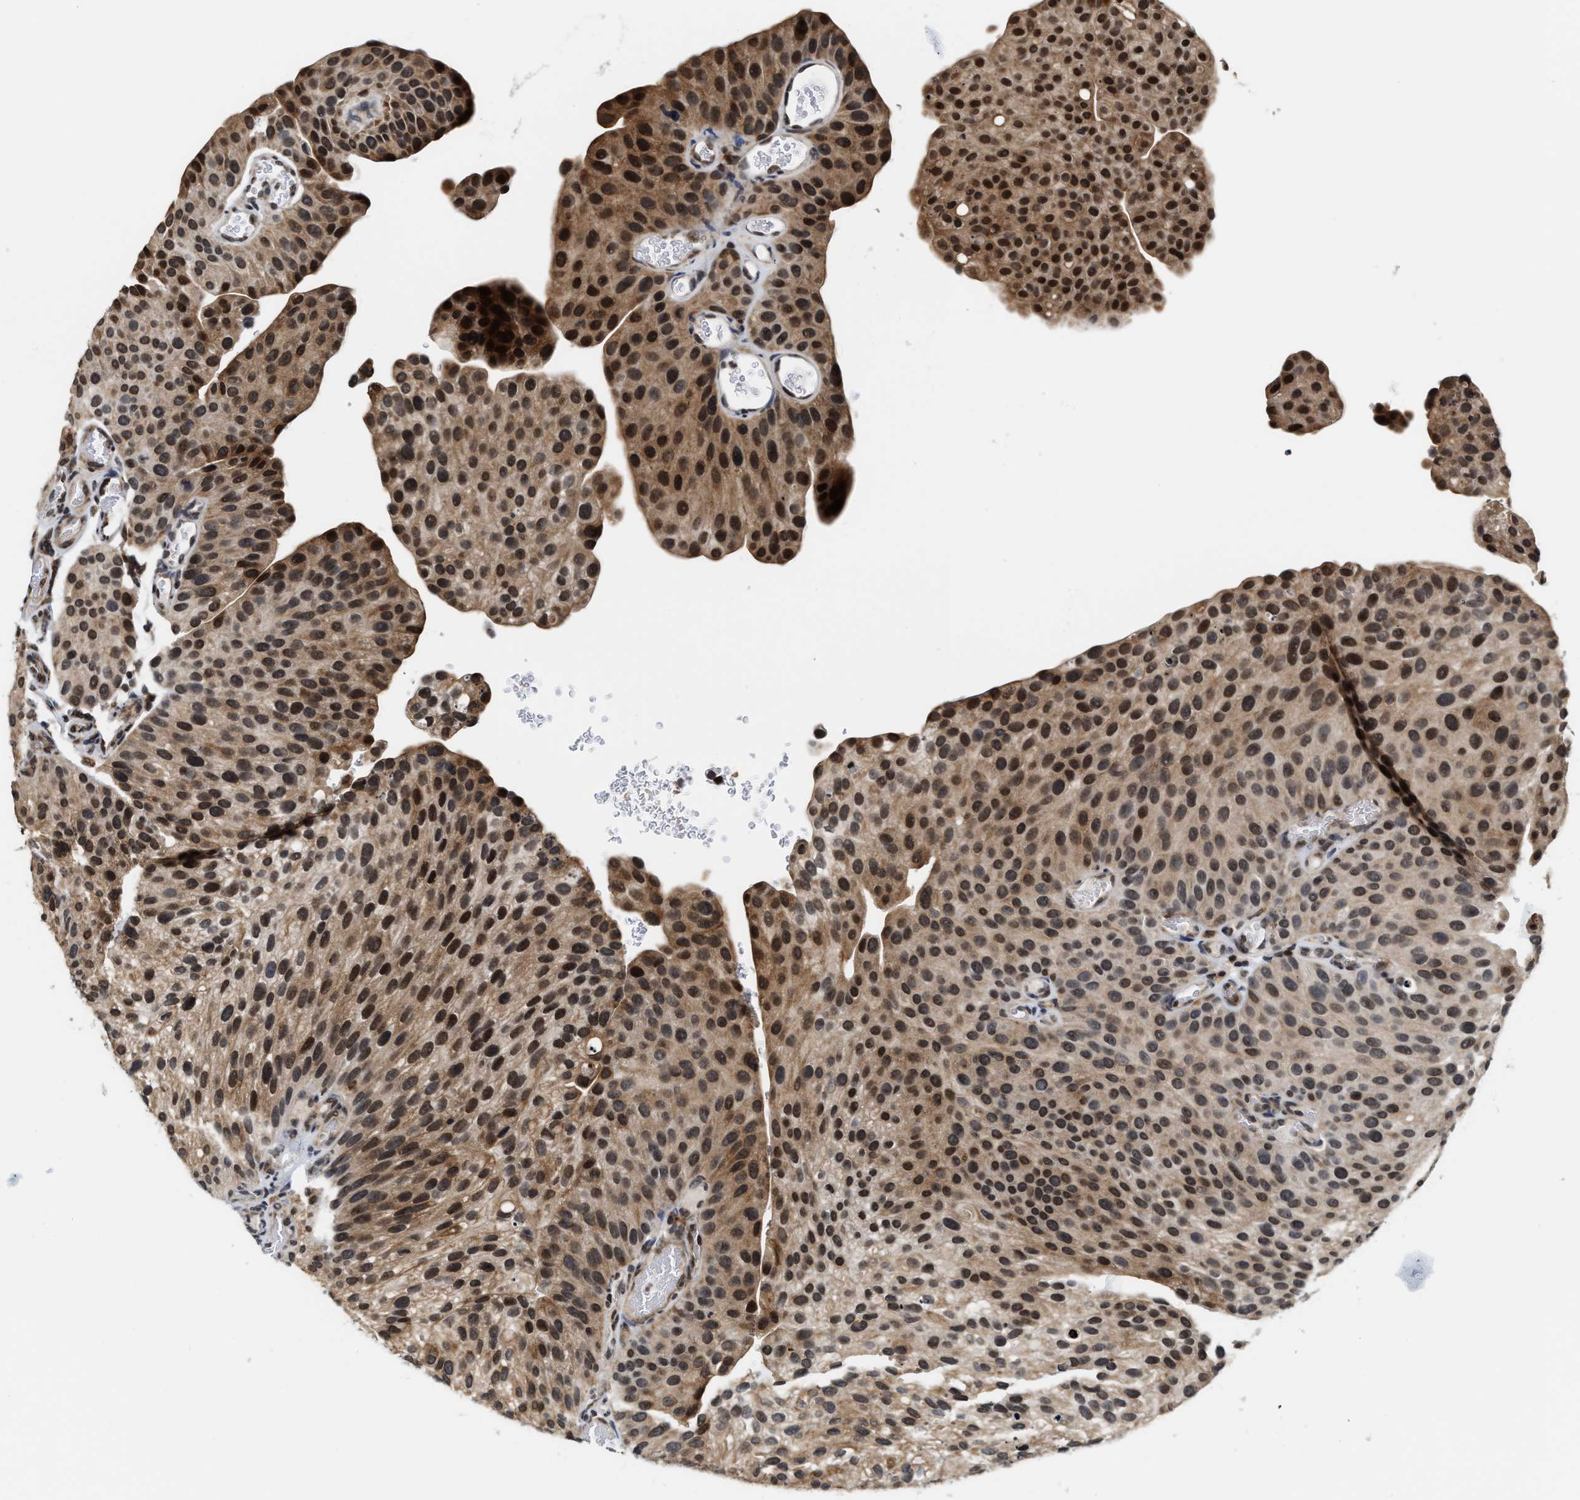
{"staining": {"intensity": "strong", "quantity": ">75%", "location": "cytoplasmic/membranous,nuclear"}, "tissue": "urothelial cancer", "cell_type": "Tumor cells", "image_type": "cancer", "snomed": [{"axis": "morphology", "description": "Urothelial carcinoma, Low grade"}, {"axis": "topography", "description": "Smooth muscle"}, {"axis": "topography", "description": "Urinary bladder"}], "caption": "Immunohistochemistry (IHC) histopathology image of neoplastic tissue: urothelial carcinoma (low-grade) stained using immunohistochemistry reveals high levels of strong protein expression localized specifically in the cytoplasmic/membranous and nuclear of tumor cells, appearing as a cytoplasmic/membranous and nuclear brown color.", "gene": "ANKRD6", "patient": {"sex": "male", "age": 60}}